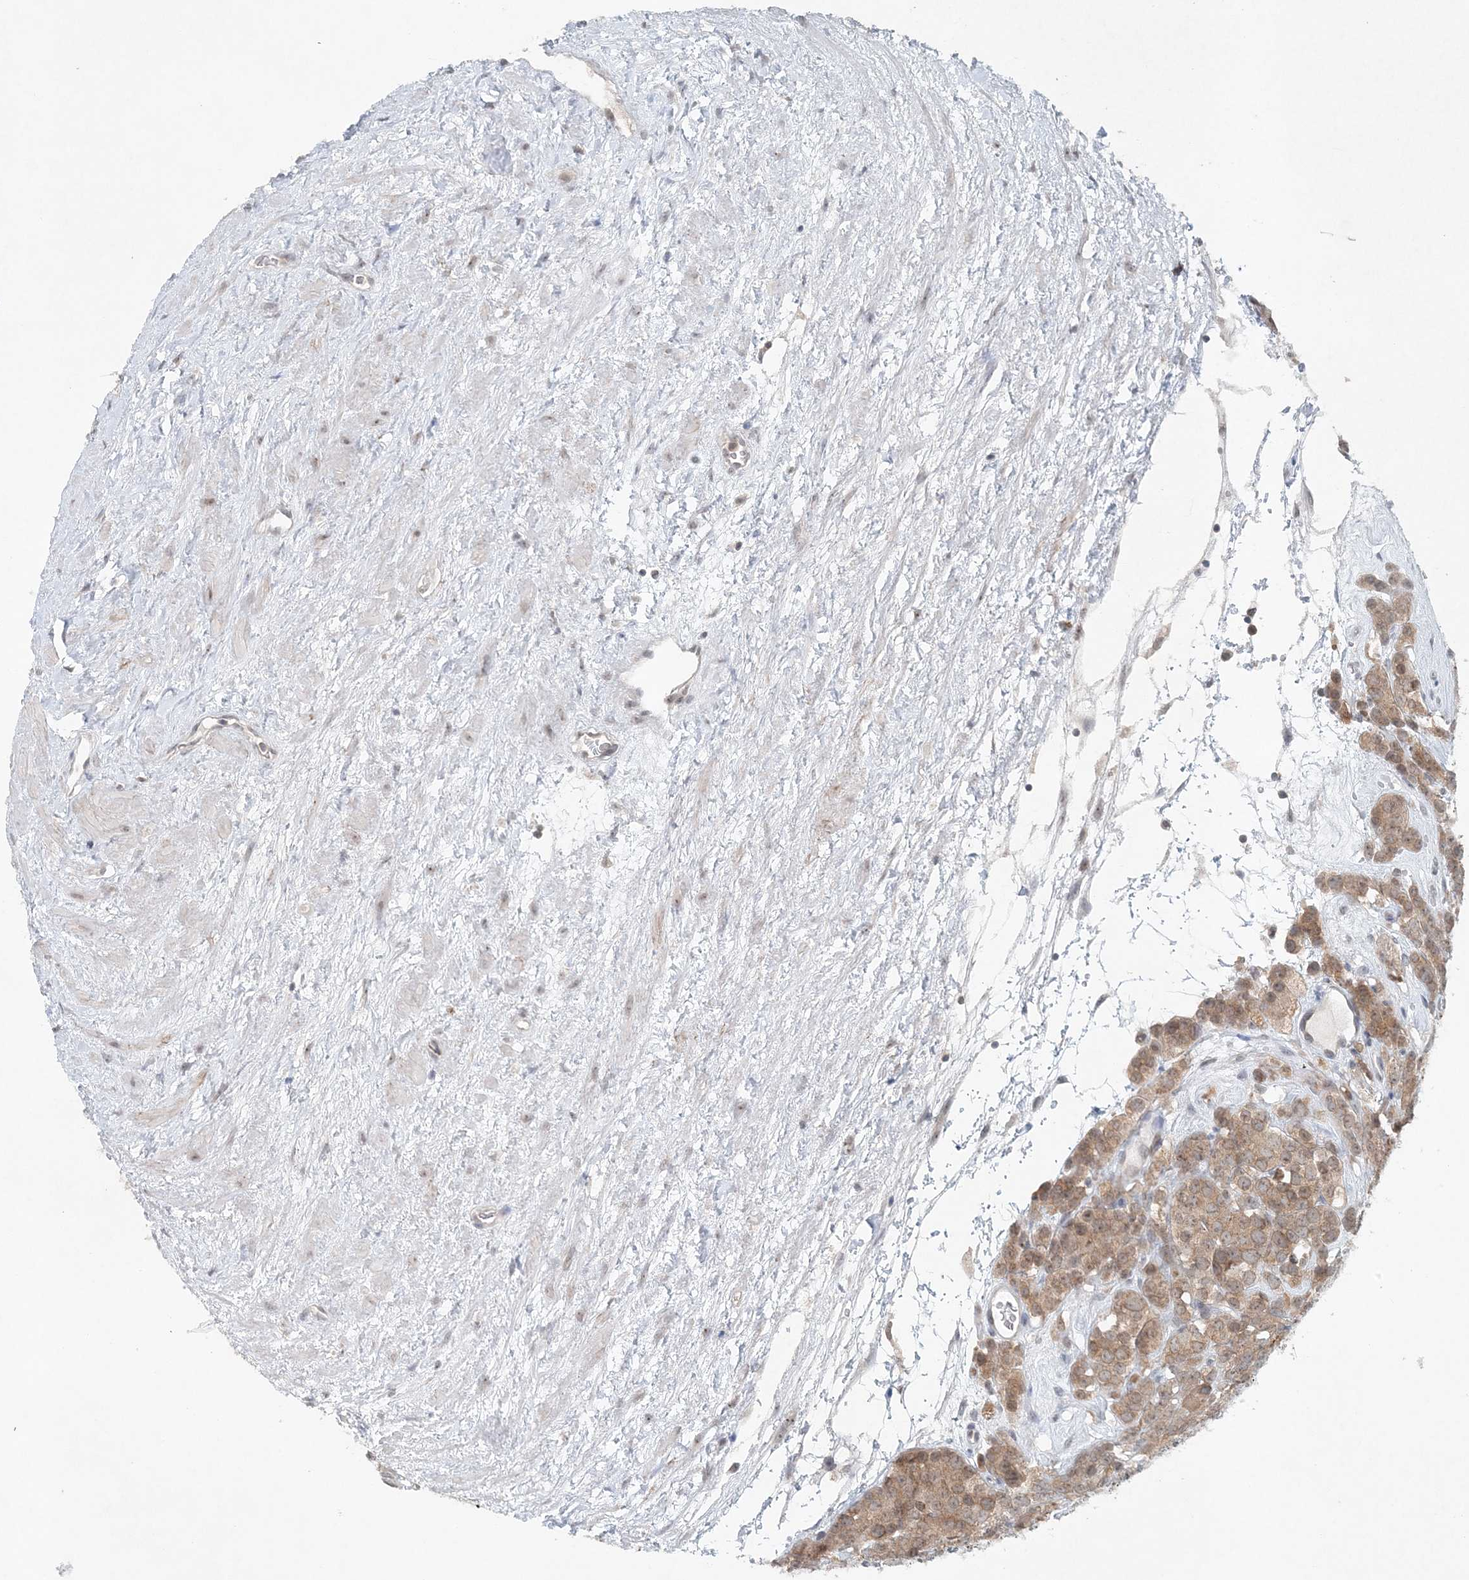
{"staining": {"intensity": "moderate", "quantity": ">75%", "location": "cytoplasmic/membranous"}, "tissue": "testis cancer", "cell_type": "Tumor cells", "image_type": "cancer", "snomed": [{"axis": "morphology", "description": "Seminoma, NOS"}, {"axis": "topography", "description": "Testis"}], "caption": "Testis seminoma was stained to show a protein in brown. There is medium levels of moderate cytoplasmic/membranous staining in approximately >75% of tumor cells. (DAB IHC with brightfield microscopy, high magnification).", "gene": "NUP54", "patient": {"sex": "male", "age": 71}}